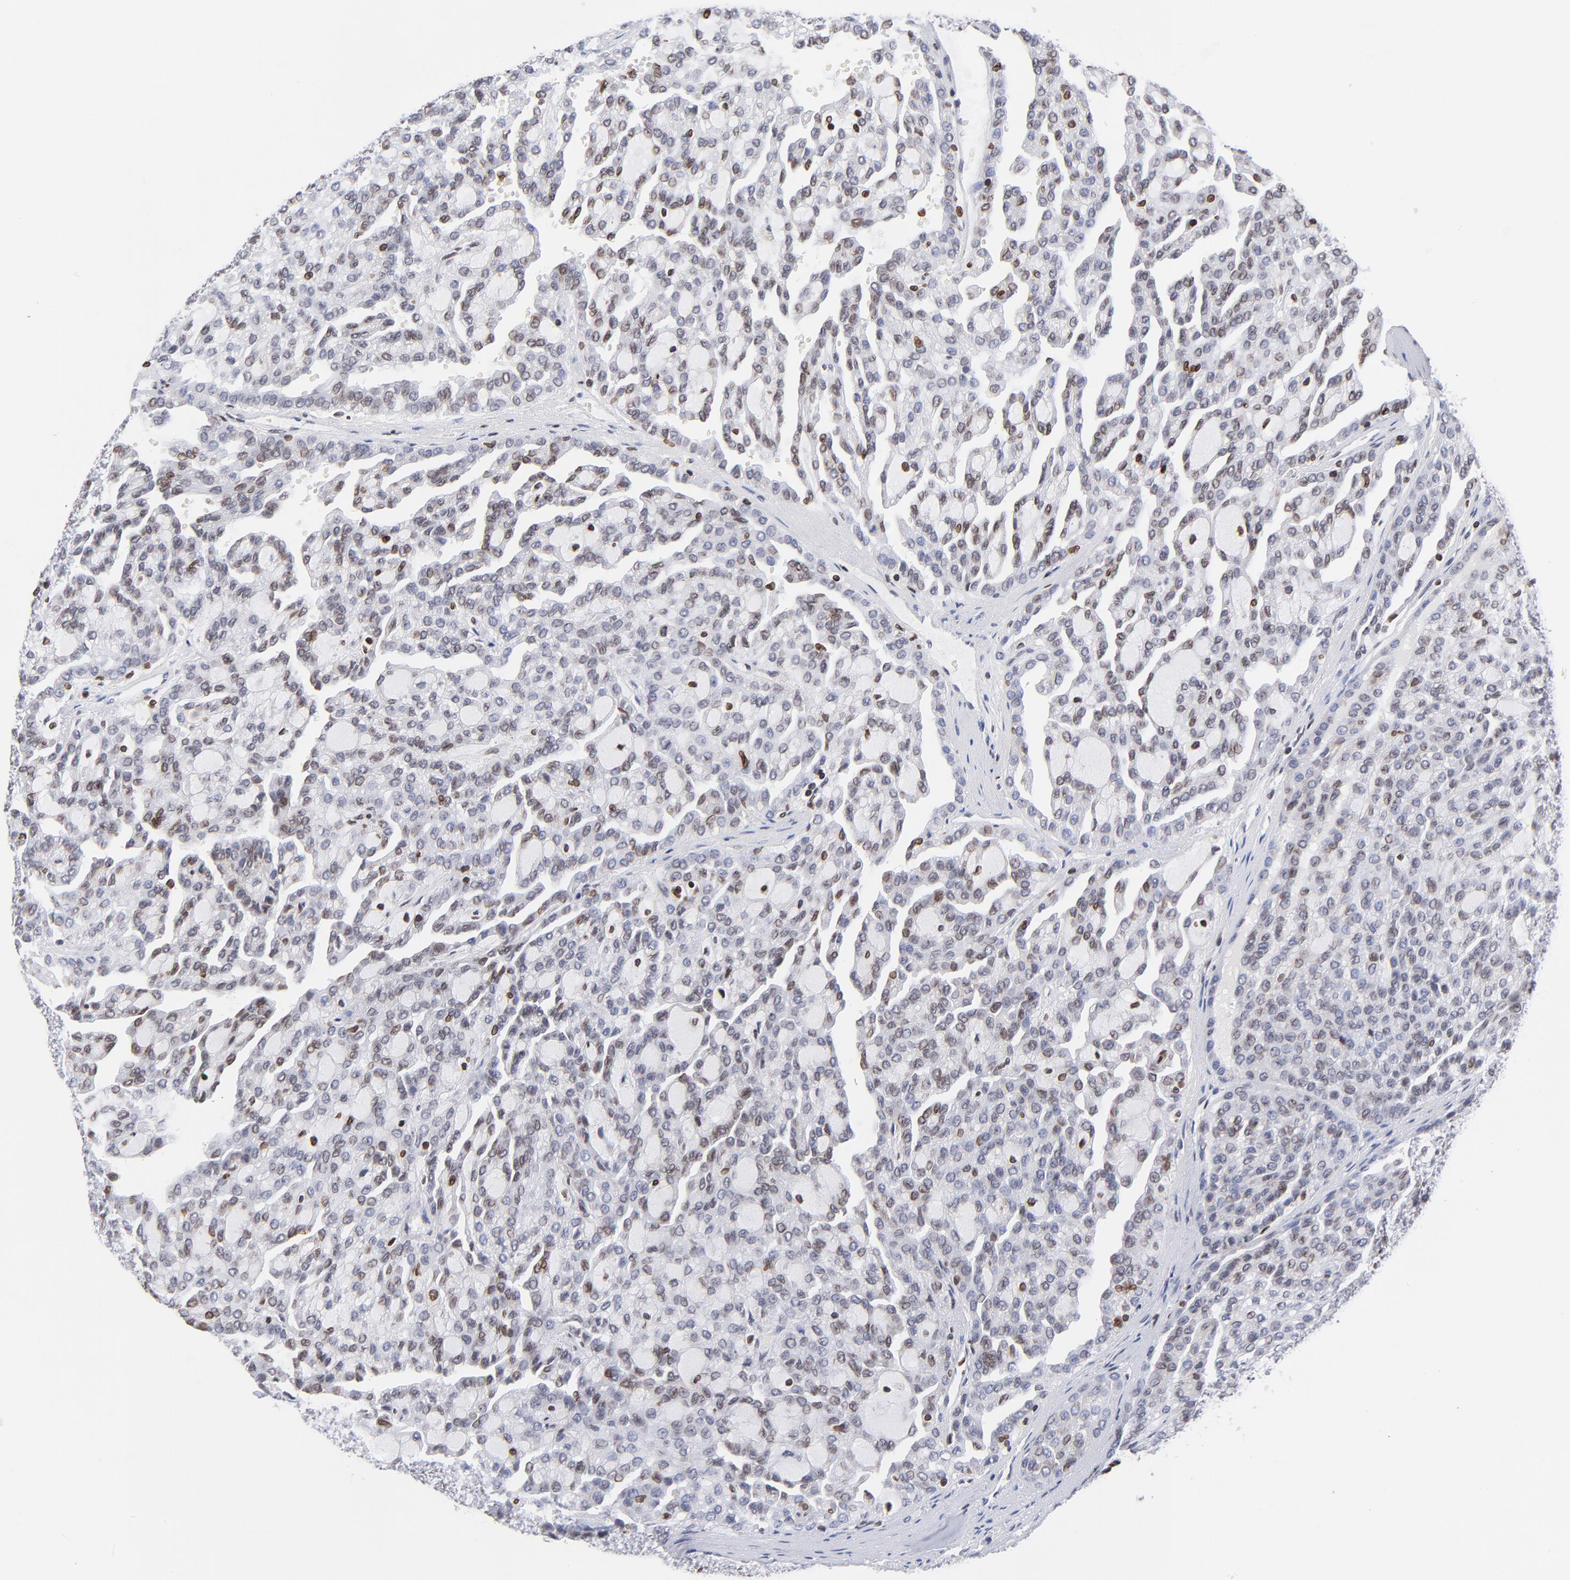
{"staining": {"intensity": "moderate", "quantity": "<25%", "location": "cytoplasmic/membranous,nuclear"}, "tissue": "renal cancer", "cell_type": "Tumor cells", "image_type": "cancer", "snomed": [{"axis": "morphology", "description": "Adenocarcinoma, NOS"}, {"axis": "topography", "description": "Kidney"}], "caption": "Protein expression analysis of human renal cancer reveals moderate cytoplasmic/membranous and nuclear expression in about <25% of tumor cells.", "gene": "THAP7", "patient": {"sex": "male", "age": 63}}